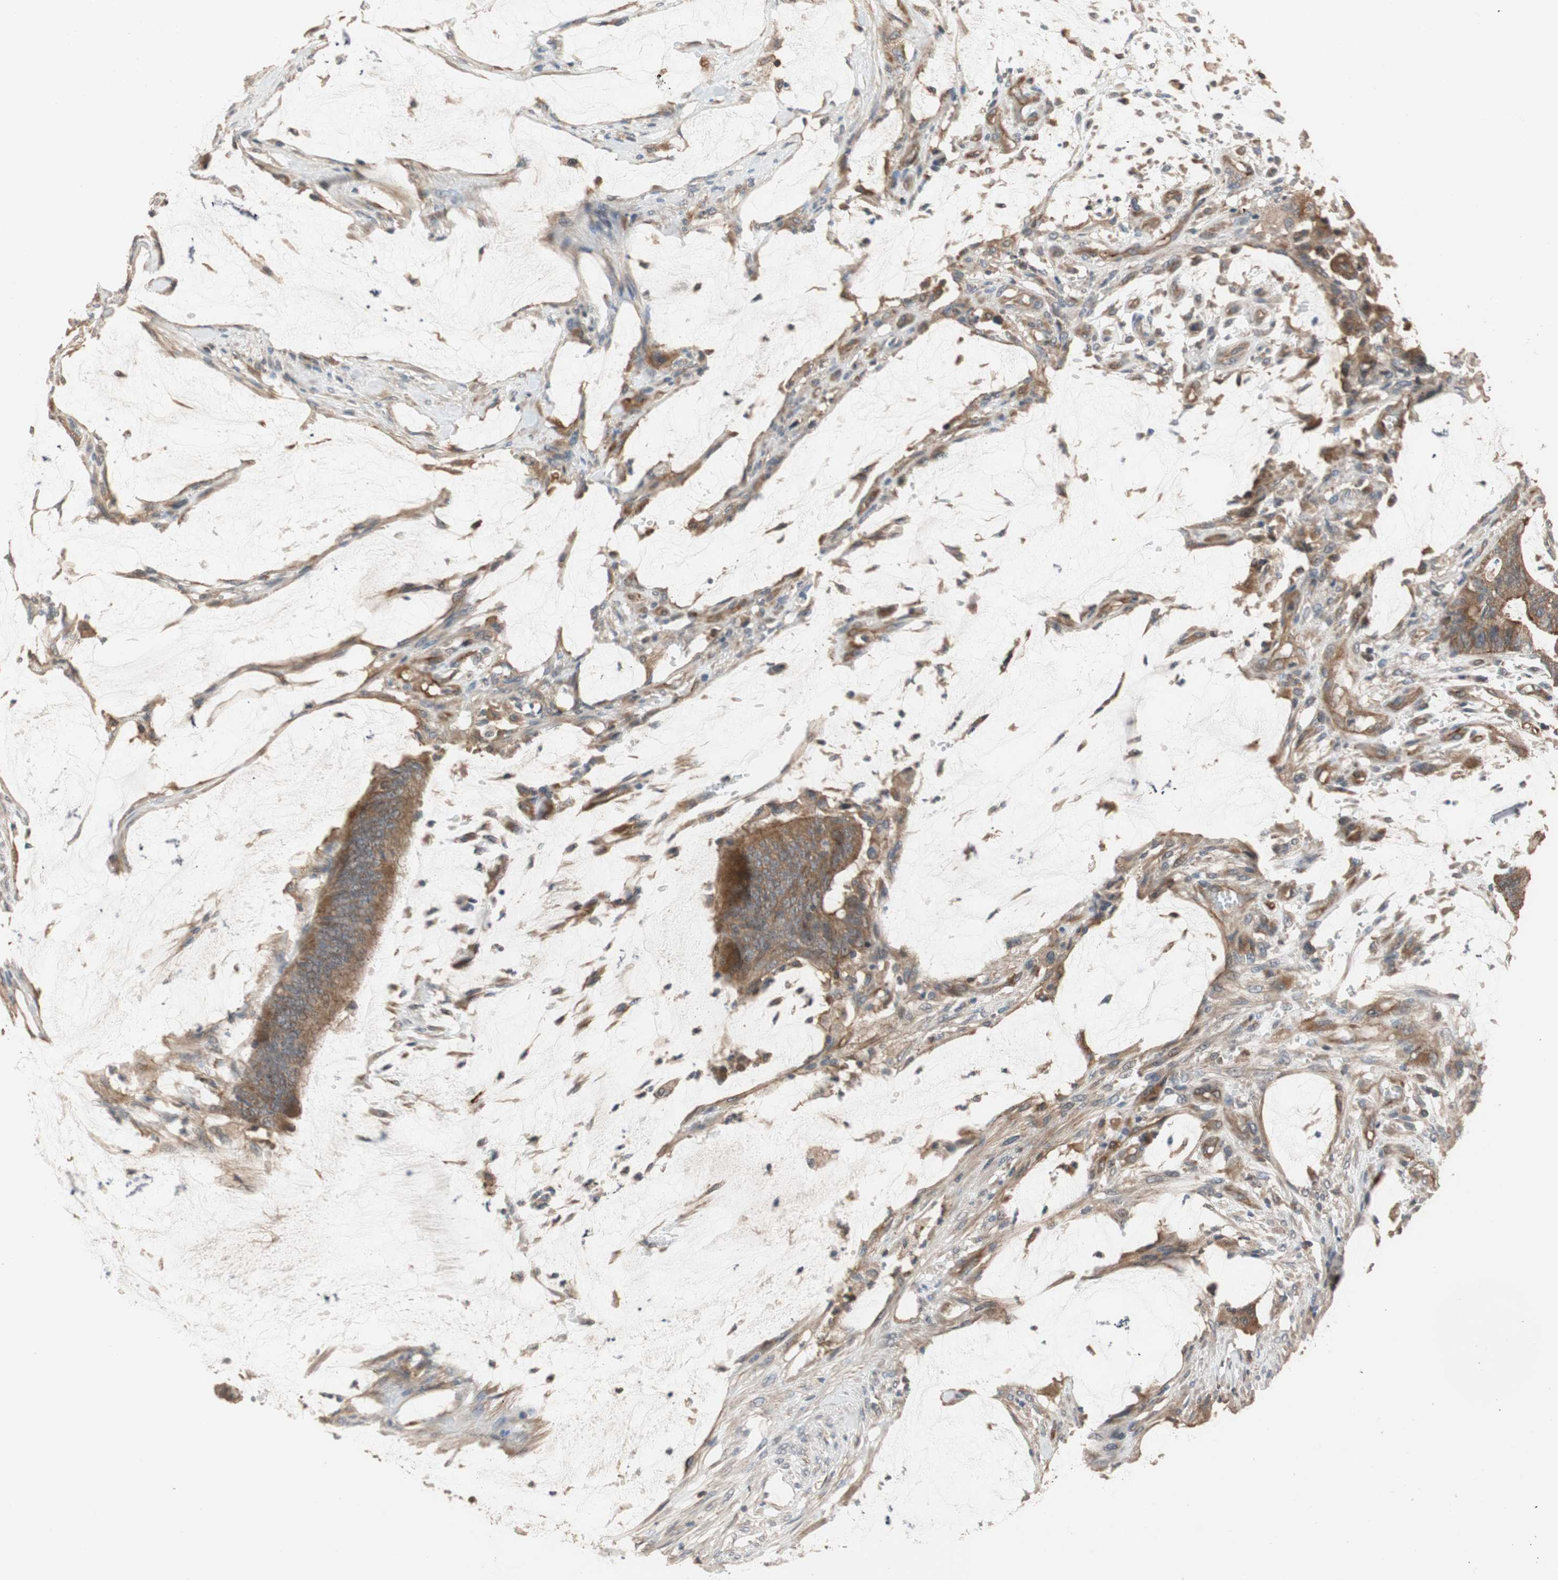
{"staining": {"intensity": "strong", "quantity": ">75%", "location": "cytoplasmic/membranous"}, "tissue": "colorectal cancer", "cell_type": "Tumor cells", "image_type": "cancer", "snomed": [{"axis": "morphology", "description": "Adenocarcinoma, NOS"}, {"axis": "topography", "description": "Rectum"}], "caption": "The photomicrograph exhibits immunohistochemical staining of colorectal cancer (adenocarcinoma). There is strong cytoplasmic/membranous positivity is seen in approximately >75% of tumor cells.", "gene": "MAP4K2", "patient": {"sex": "female", "age": 66}}